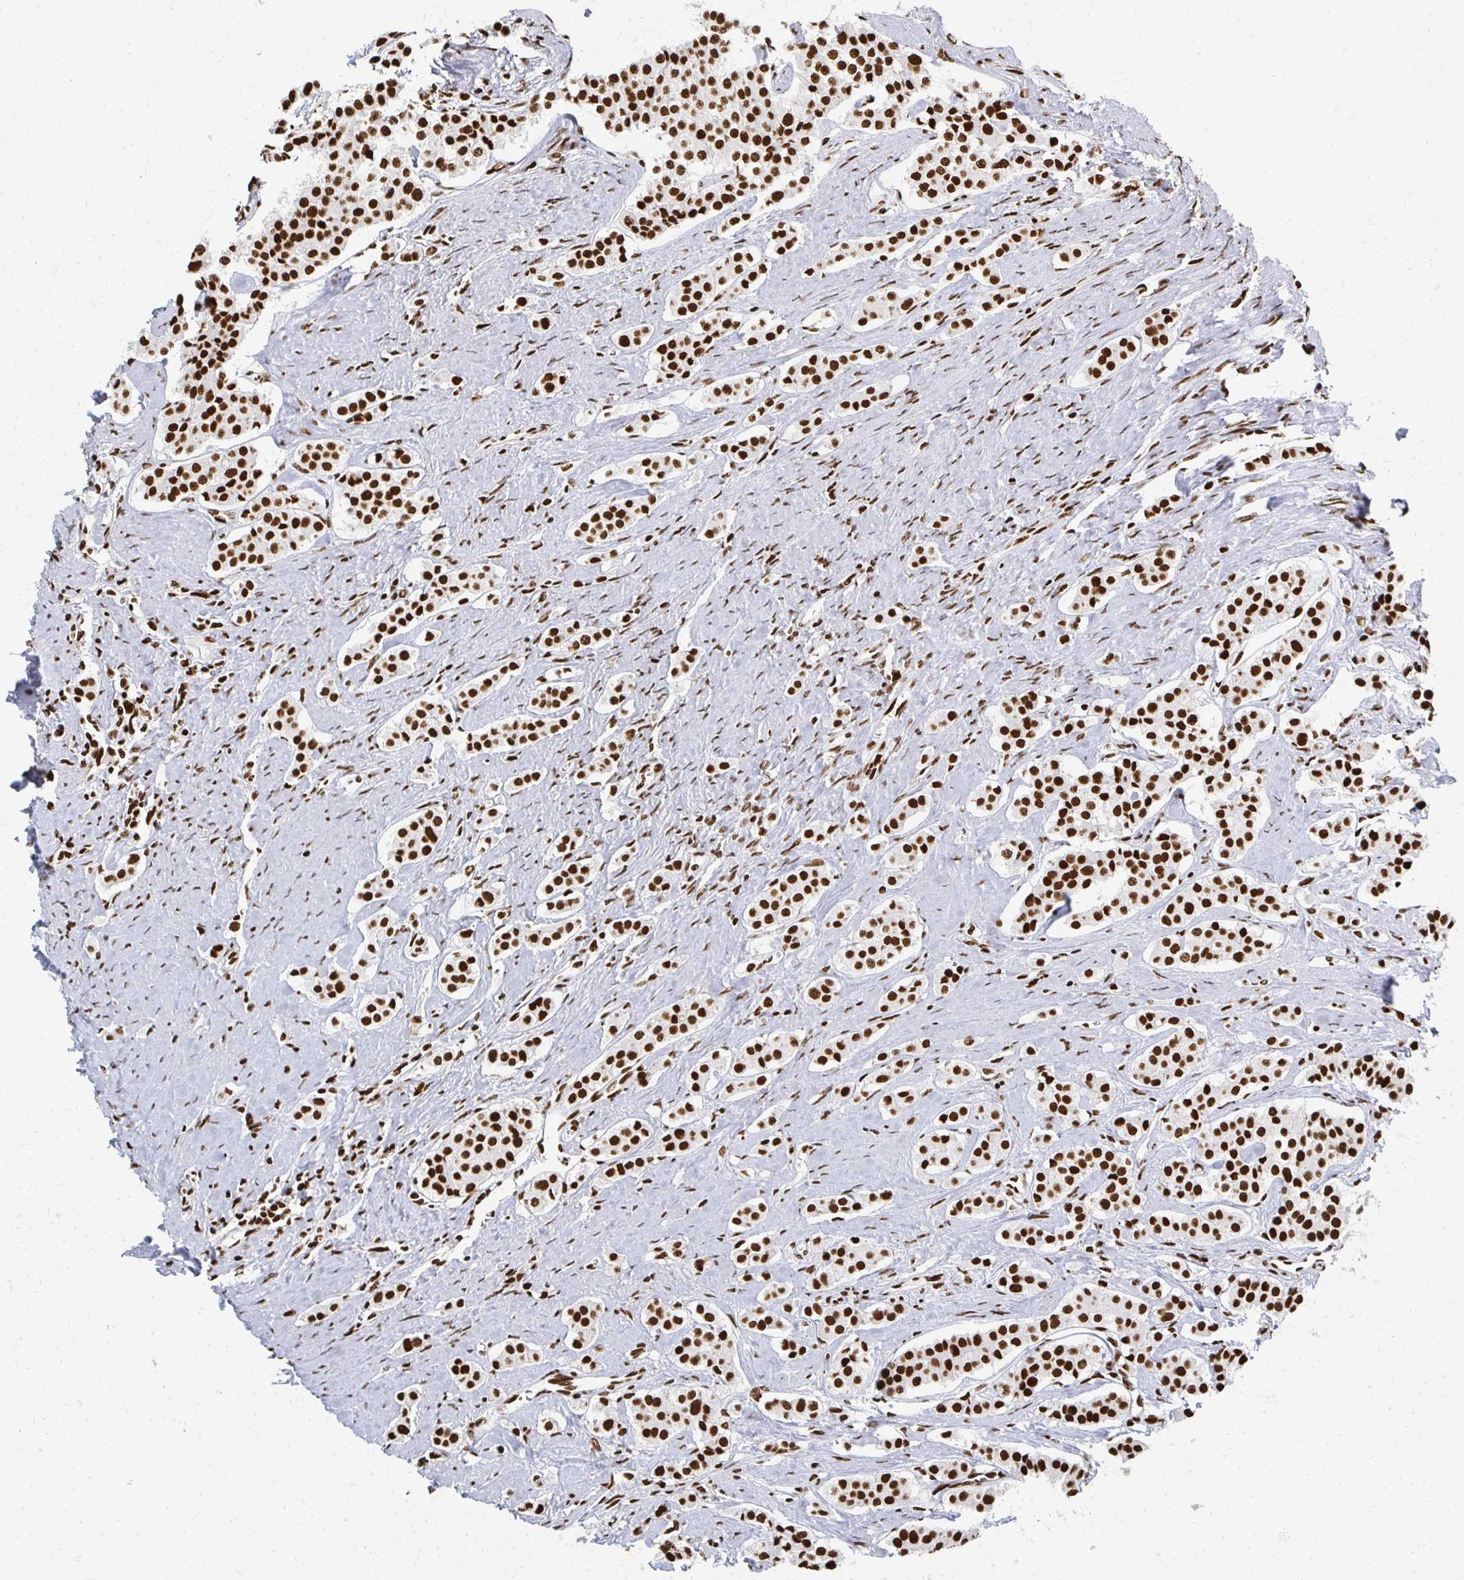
{"staining": {"intensity": "strong", "quantity": ">75%", "location": "nuclear"}, "tissue": "carcinoid", "cell_type": "Tumor cells", "image_type": "cancer", "snomed": [{"axis": "morphology", "description": "Carcinoid, malignant, NOS"}, {"axis": "topography", "description": "Small intestine"}], "caption": "Approximately >75% of tumor cells in malignant carcinoid exhibit strong nuclear protein staining as visualized by brown immunohistochemical staining.", "gene": "RBBP7", "patient": {"sex": "male", "age": 63}}